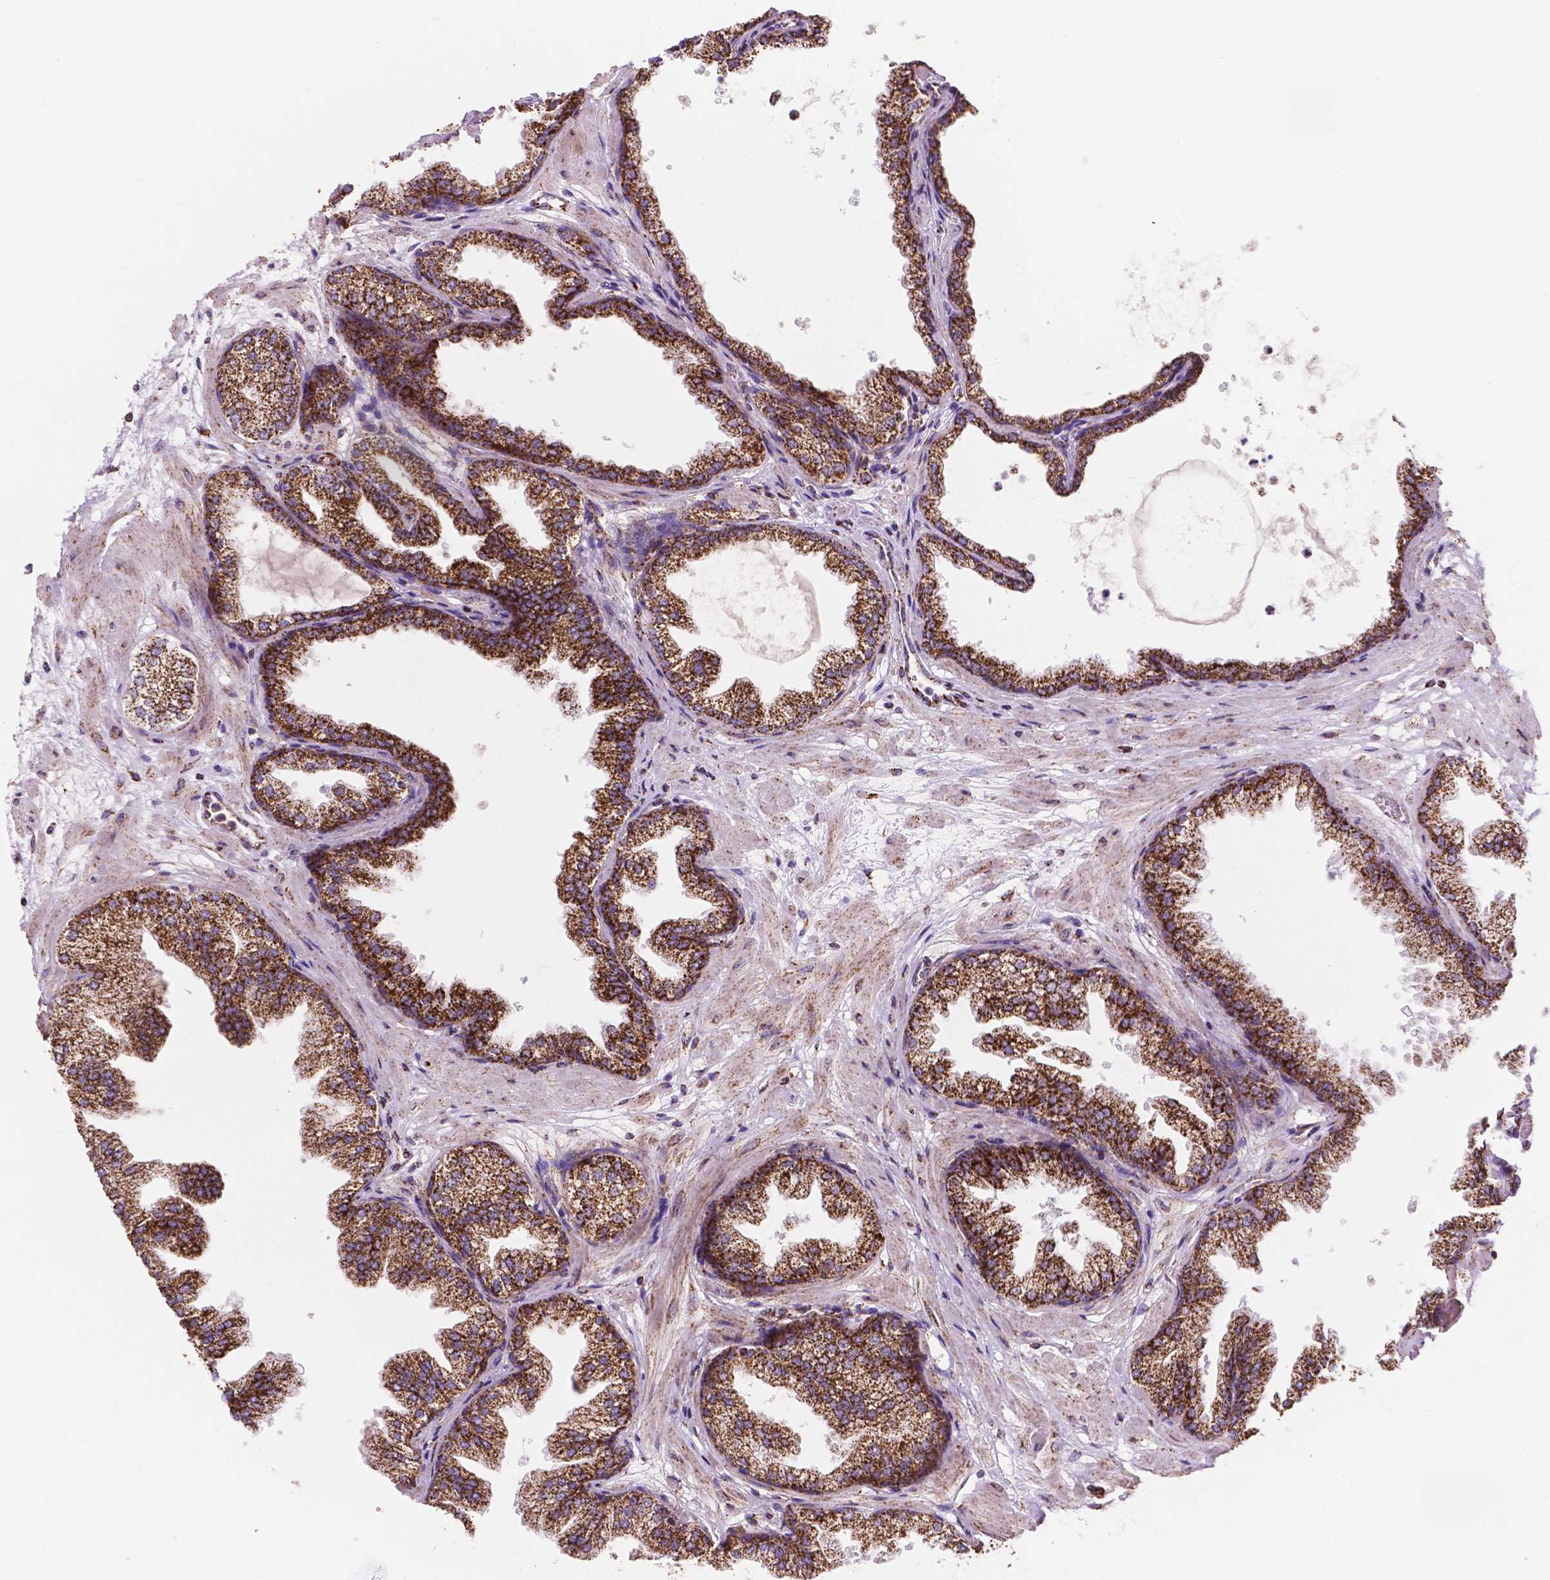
{"staining": {"intensity": "strong", "quantity": ">75%", "location": "cytoplasmic/membranous"}, "tissue": "prostate", "cell_type": "Glandular cells", "image_type": "normal", "snomed": [{"axis": "morphology", "description": "Normal tissue, NOS"}, {"axis": "topography", "description": "Prostate"}], "caption": "A high amount of strong cytoplasmic/membranous staining is seen in approximately >75% of glandular cells in benign prostate. (DAB IHC with brightfield microscopy, high magnification).", "gene": "HSPD1", "patient": {"sex": "male", "age": 37}}